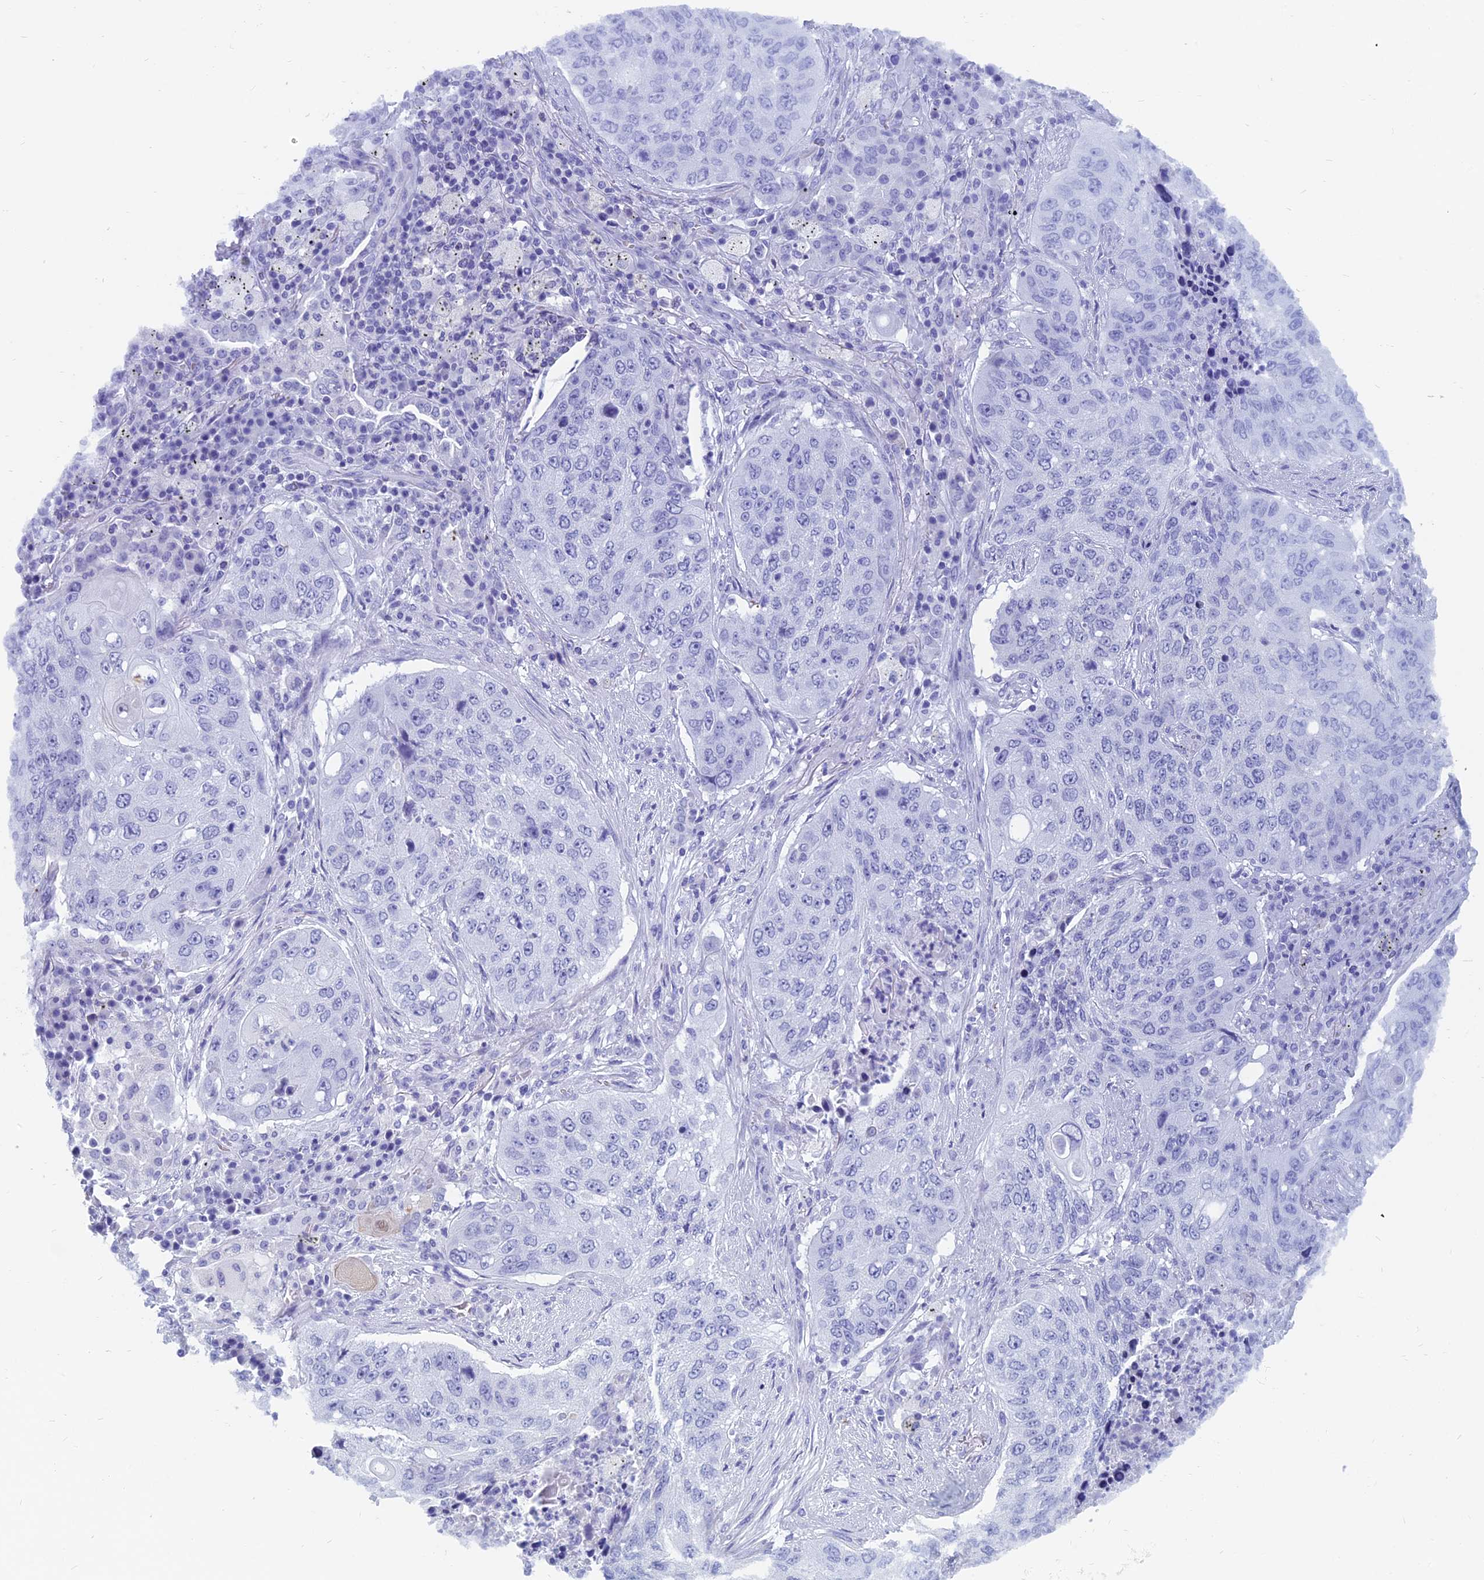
{"staining": {"intensity": "negative", "quantity": "none", "location": "none"}, "tissue": "lung cancer", "cell_type": "Tumor cells", "image_type": "cancer", "snomed": [{"axis": "morphology", "description": "Squamous cell carcinoma, NOS"}, {"axis": "topography", "description": "Lung"}], "caption": "Protein analysis of lung squamous cell carcinoma demonstrates no significant positivity in tumor cells.", "gene": "CAPS", "patient": {"sex": "female", "age": 63}}